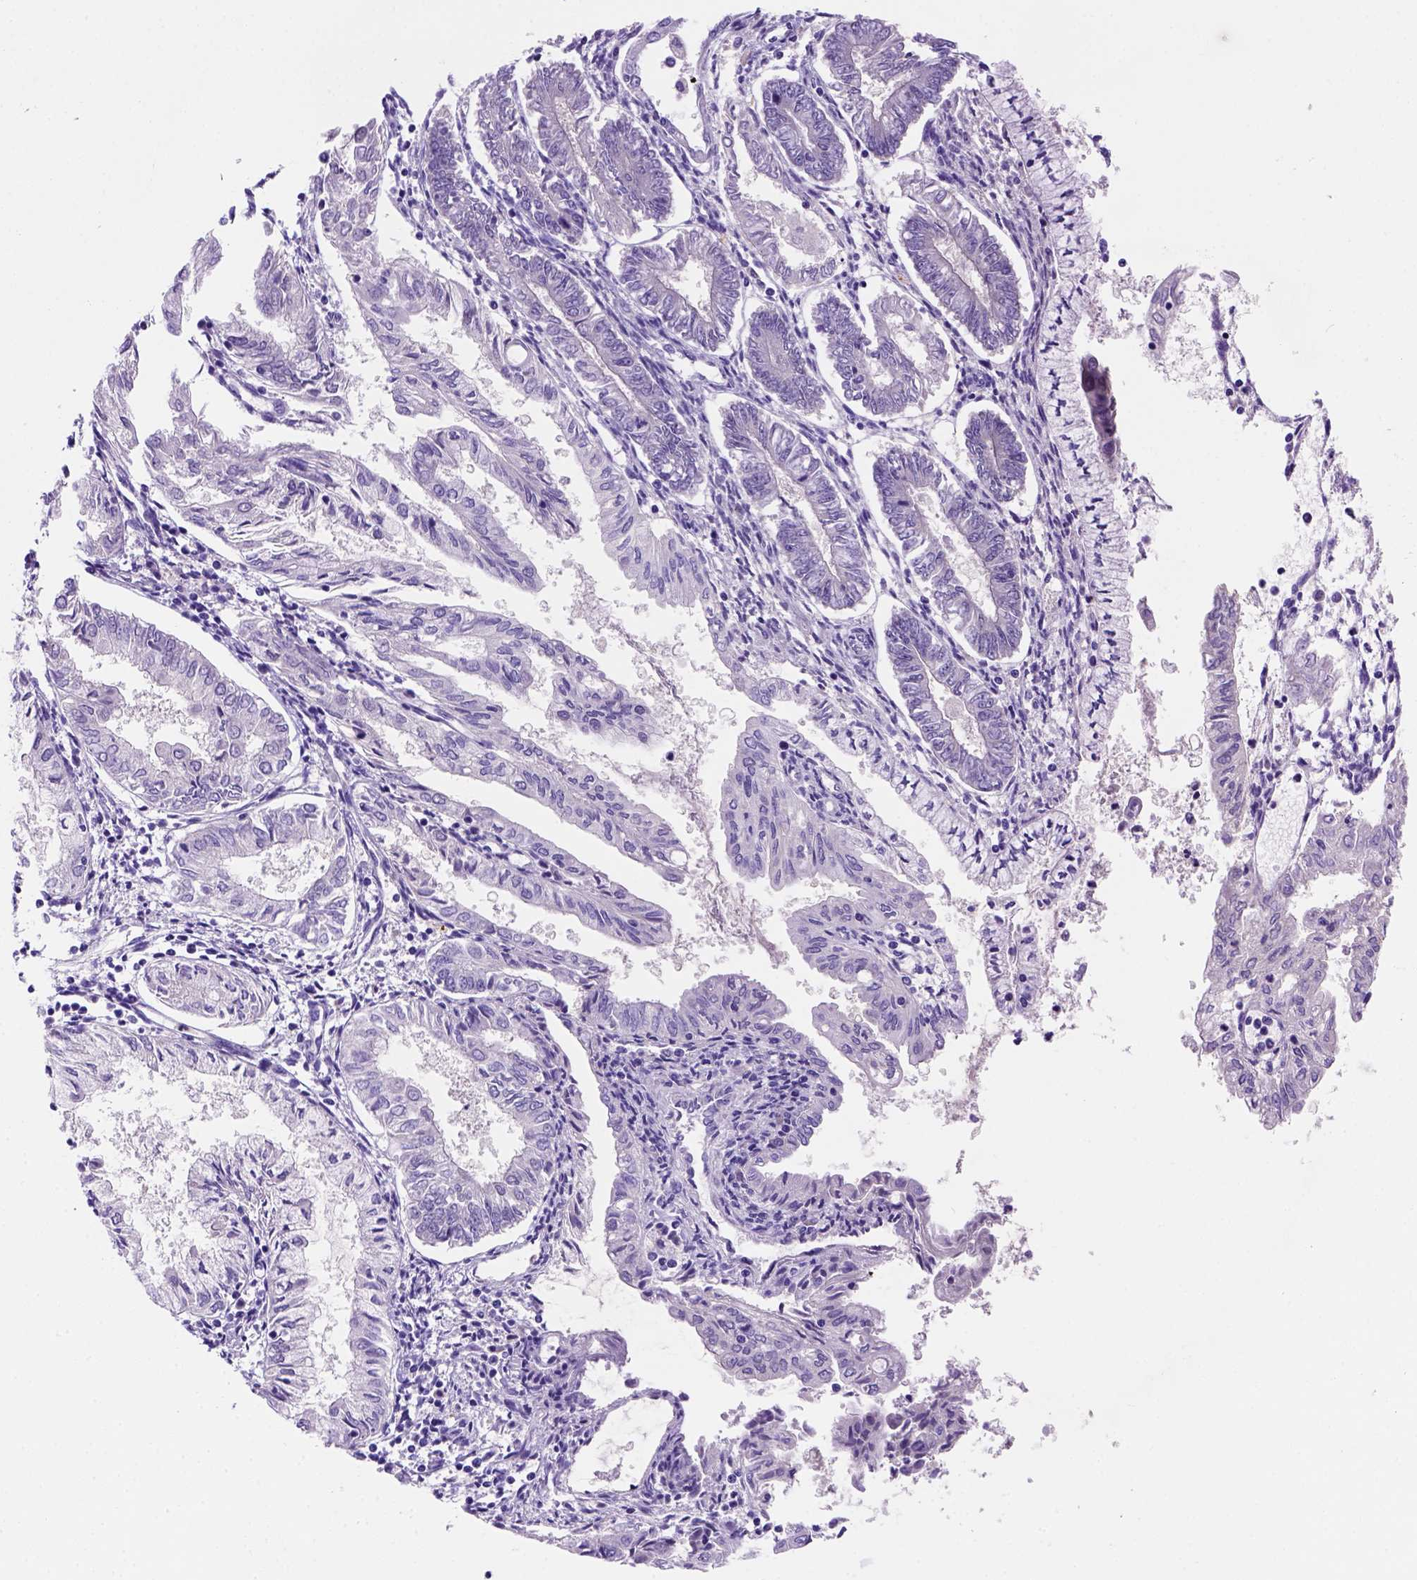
{"staining": {"intensity": "negative", "quantity": "none", "location": "none"}, "tissue": "endometrial cancer", "cell_type": "Tumor cells", "image_type": "cancer", "snomed": [{"axis": "morphology", "description": "Adenocarcinoma, NOS"}, {"axis": "topography", "description": "Endometrium"}], "caption": "Human endometrial cancer stained for a protein using IHC displays no positivity in tumor cells.", "gene": "FAM81B", "patient": {"sex": "female", "age": 68}}